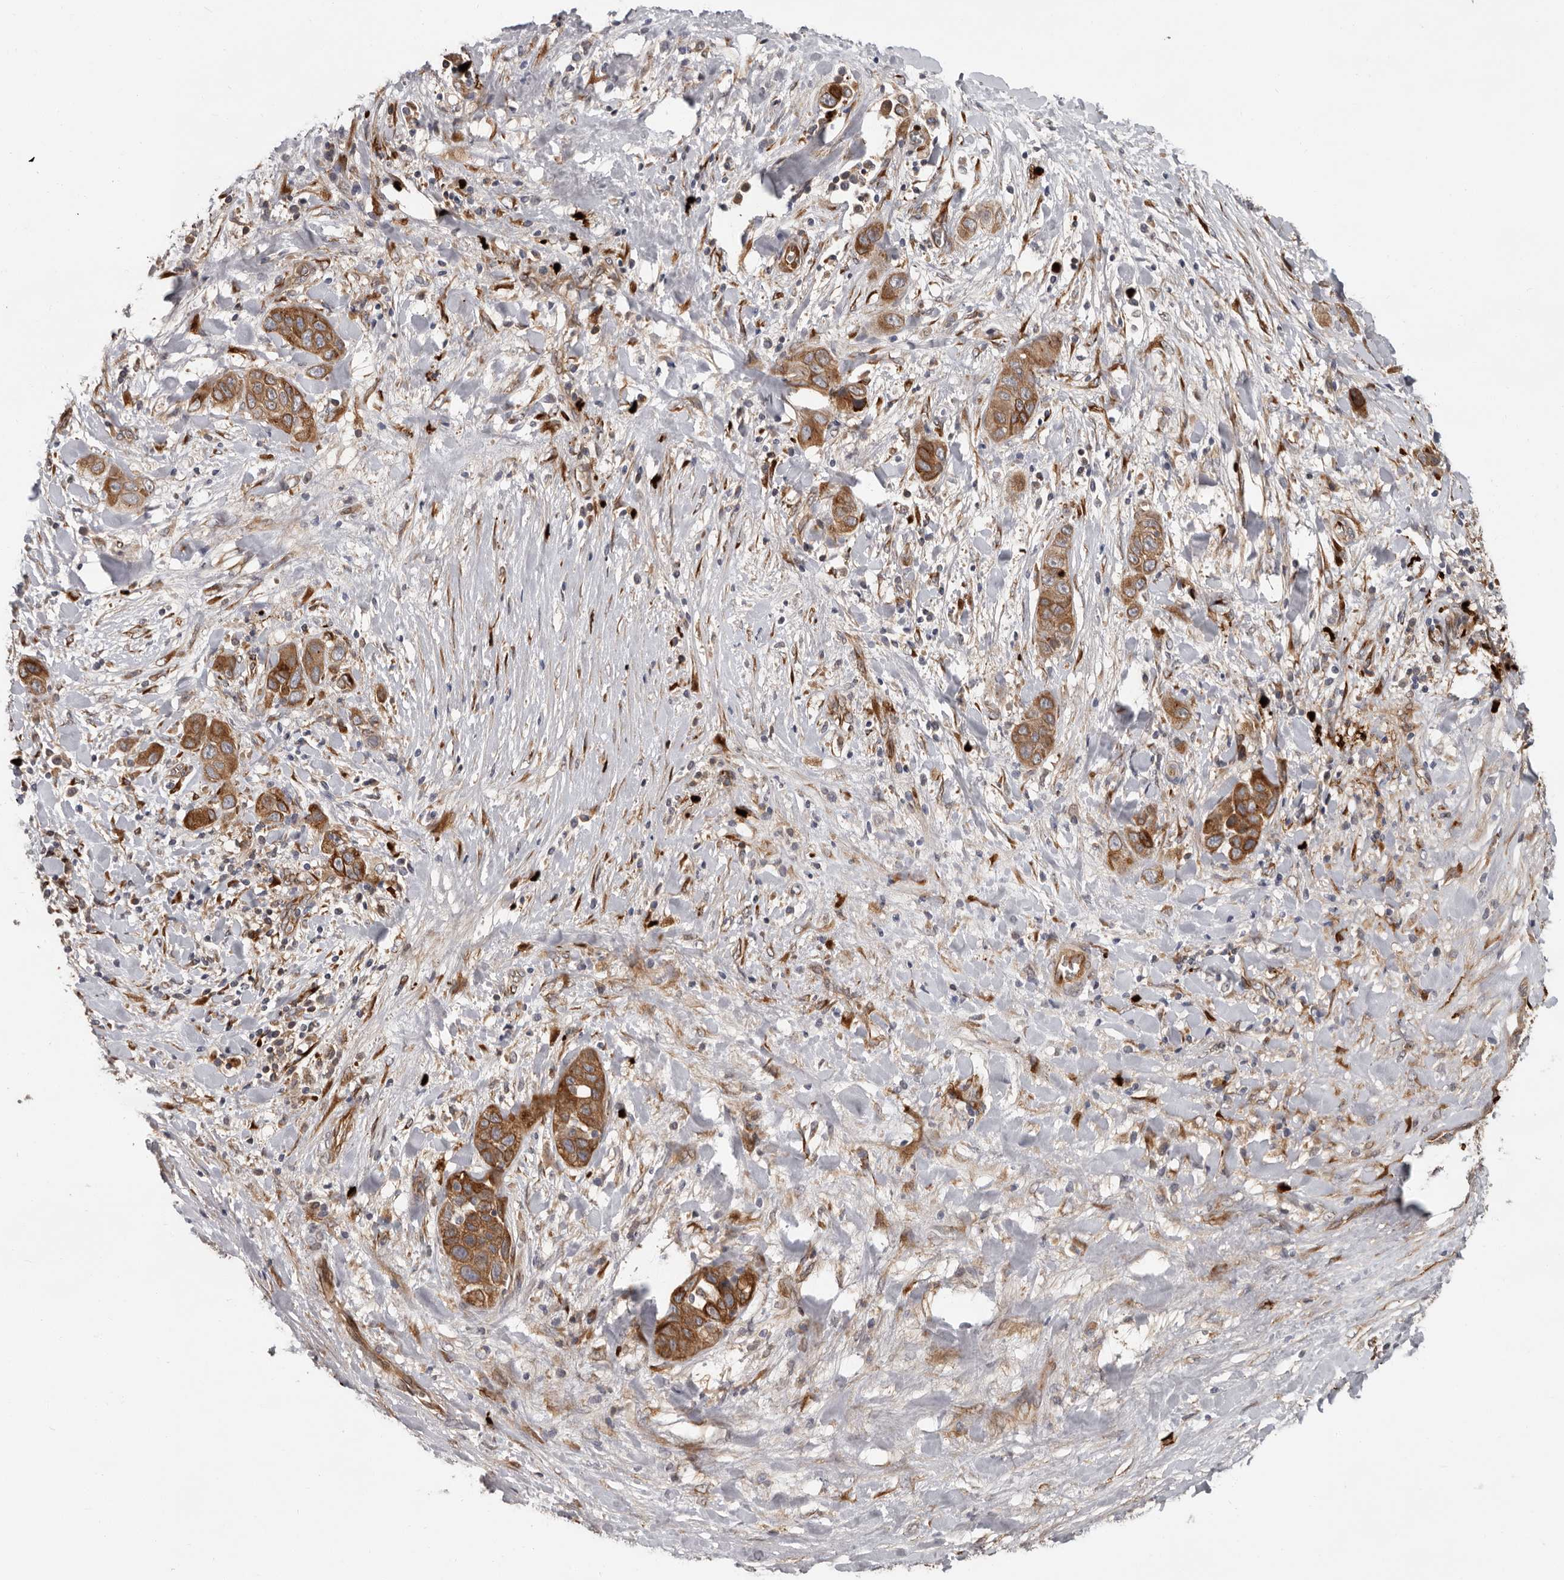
{"staining": {"intensity": "moderate", "quantity": ">75%", "location": "cytoplasmic/membranous"}, "tissue": "liver cancer", "cell_type": "Tumor cells", "image_type": "cancer", "snomed": [{"axis": "morphology", "description": "Cholangiocarcinoma"}, {"axis": "topography", "description": "Liver"}], "caption": "Liver cancer (cholangiocarcinoma) stained with a protein marker shows moderate staining in tumor cells.", "gene": "MTF1", "patient": {"sex": "female", "age": 52}}